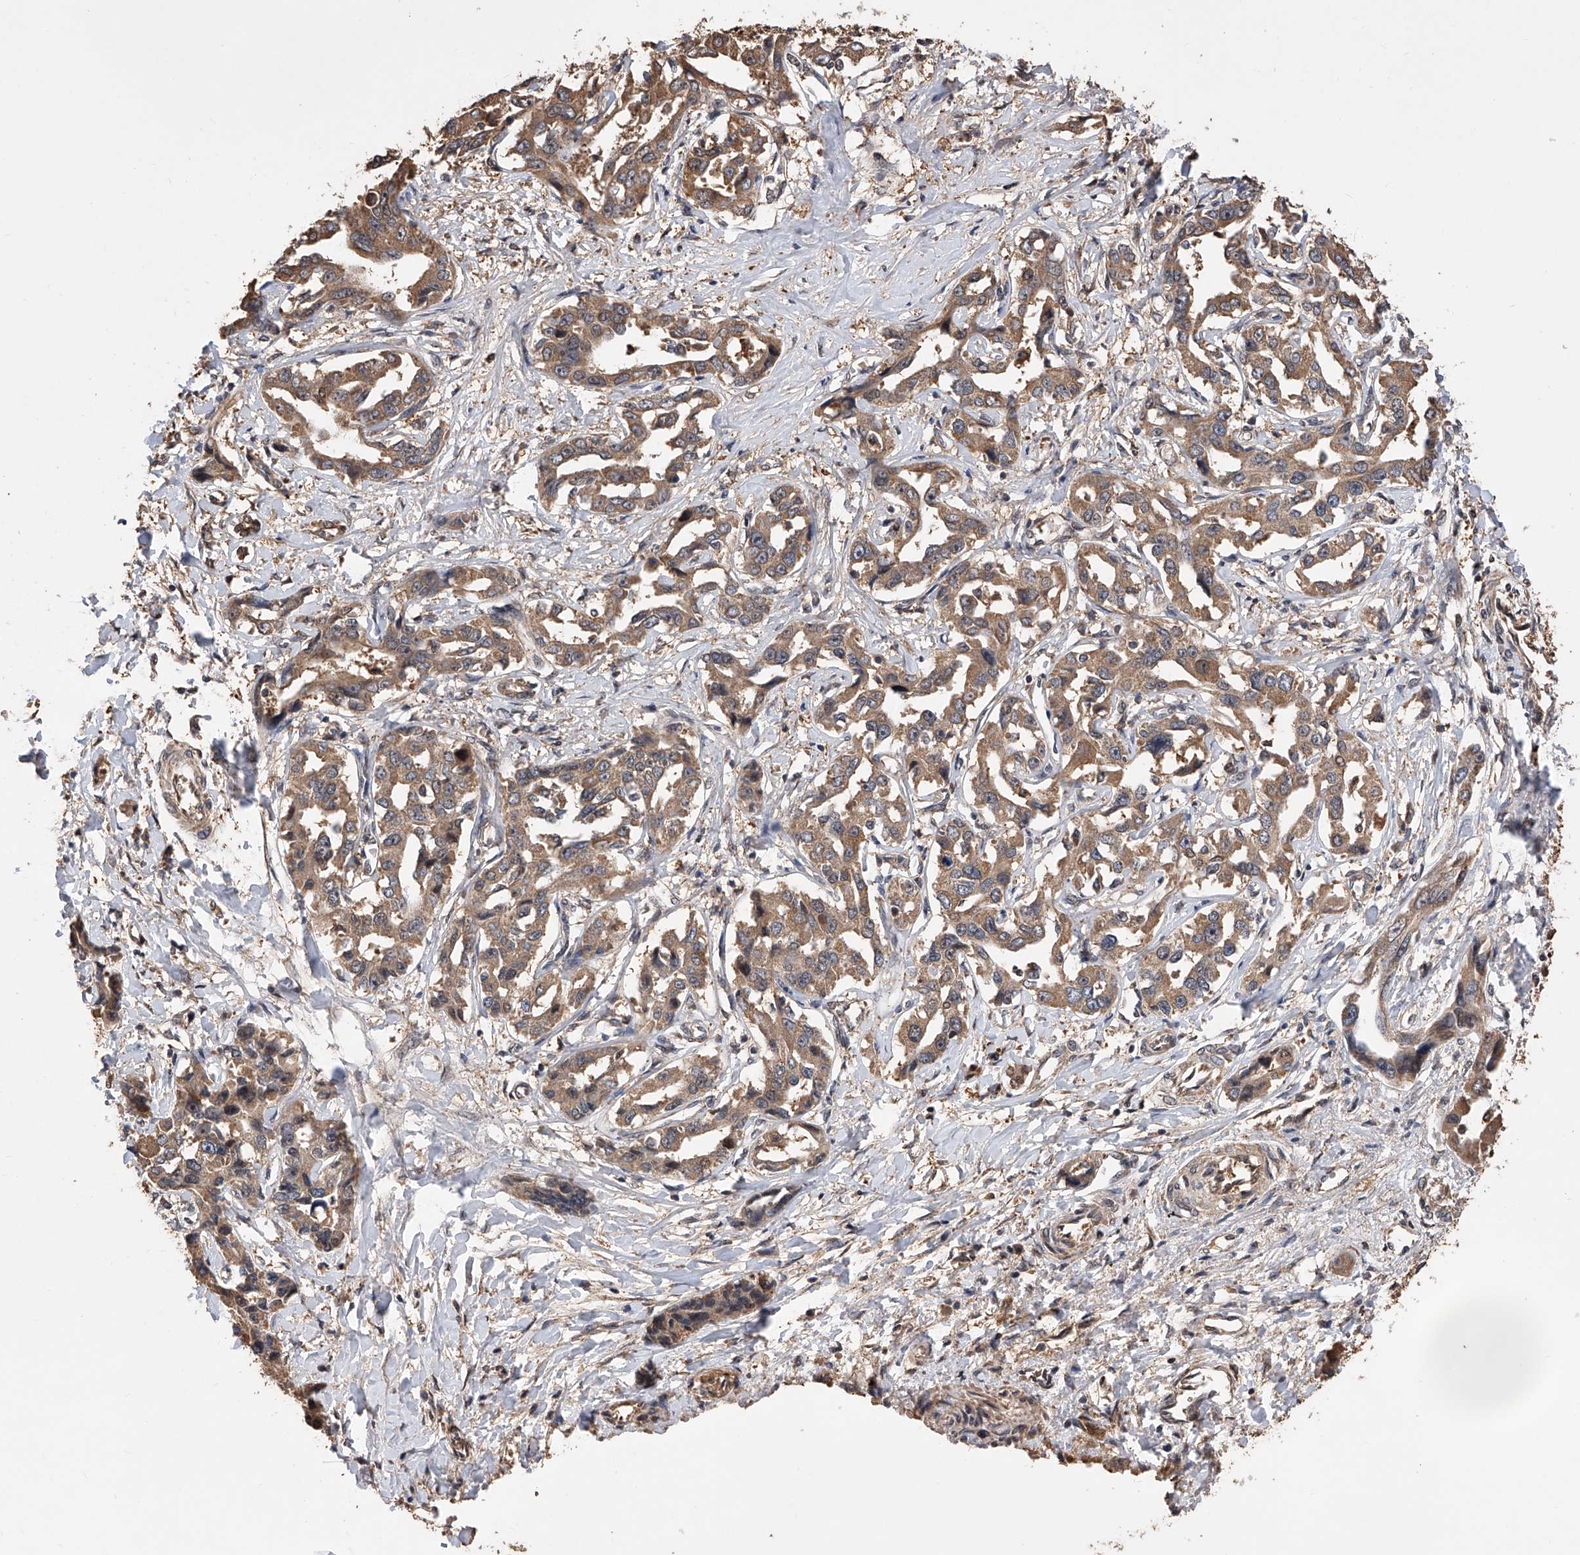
{"staining": {"intensity": "moderate", "quantity": ">75%", "location": "cytoplasmic/membranous"}, "tissue": "liver cancer", "cell_type": "Tumor cells", "image_type": "cancer", "snomed": [{"axis": "morphology", "description": "Cholangiocarcinoma"}, {"axis": "topography", "description": "Liver"}], "caption": "Immunohistochemical staining of human liver cancer (cholangiocarcinoma) reveals medium levels of moderate cytoplasmic/membranous staining in about >75% of tumor cells. The staining was performed using DAB to visualize the protein expression in brown, while the nuclei were stained in blue with hematoxylin (Magnification: 20x).", "gene": "GMDS", "patient": {"sex": "male", "age": 59}}